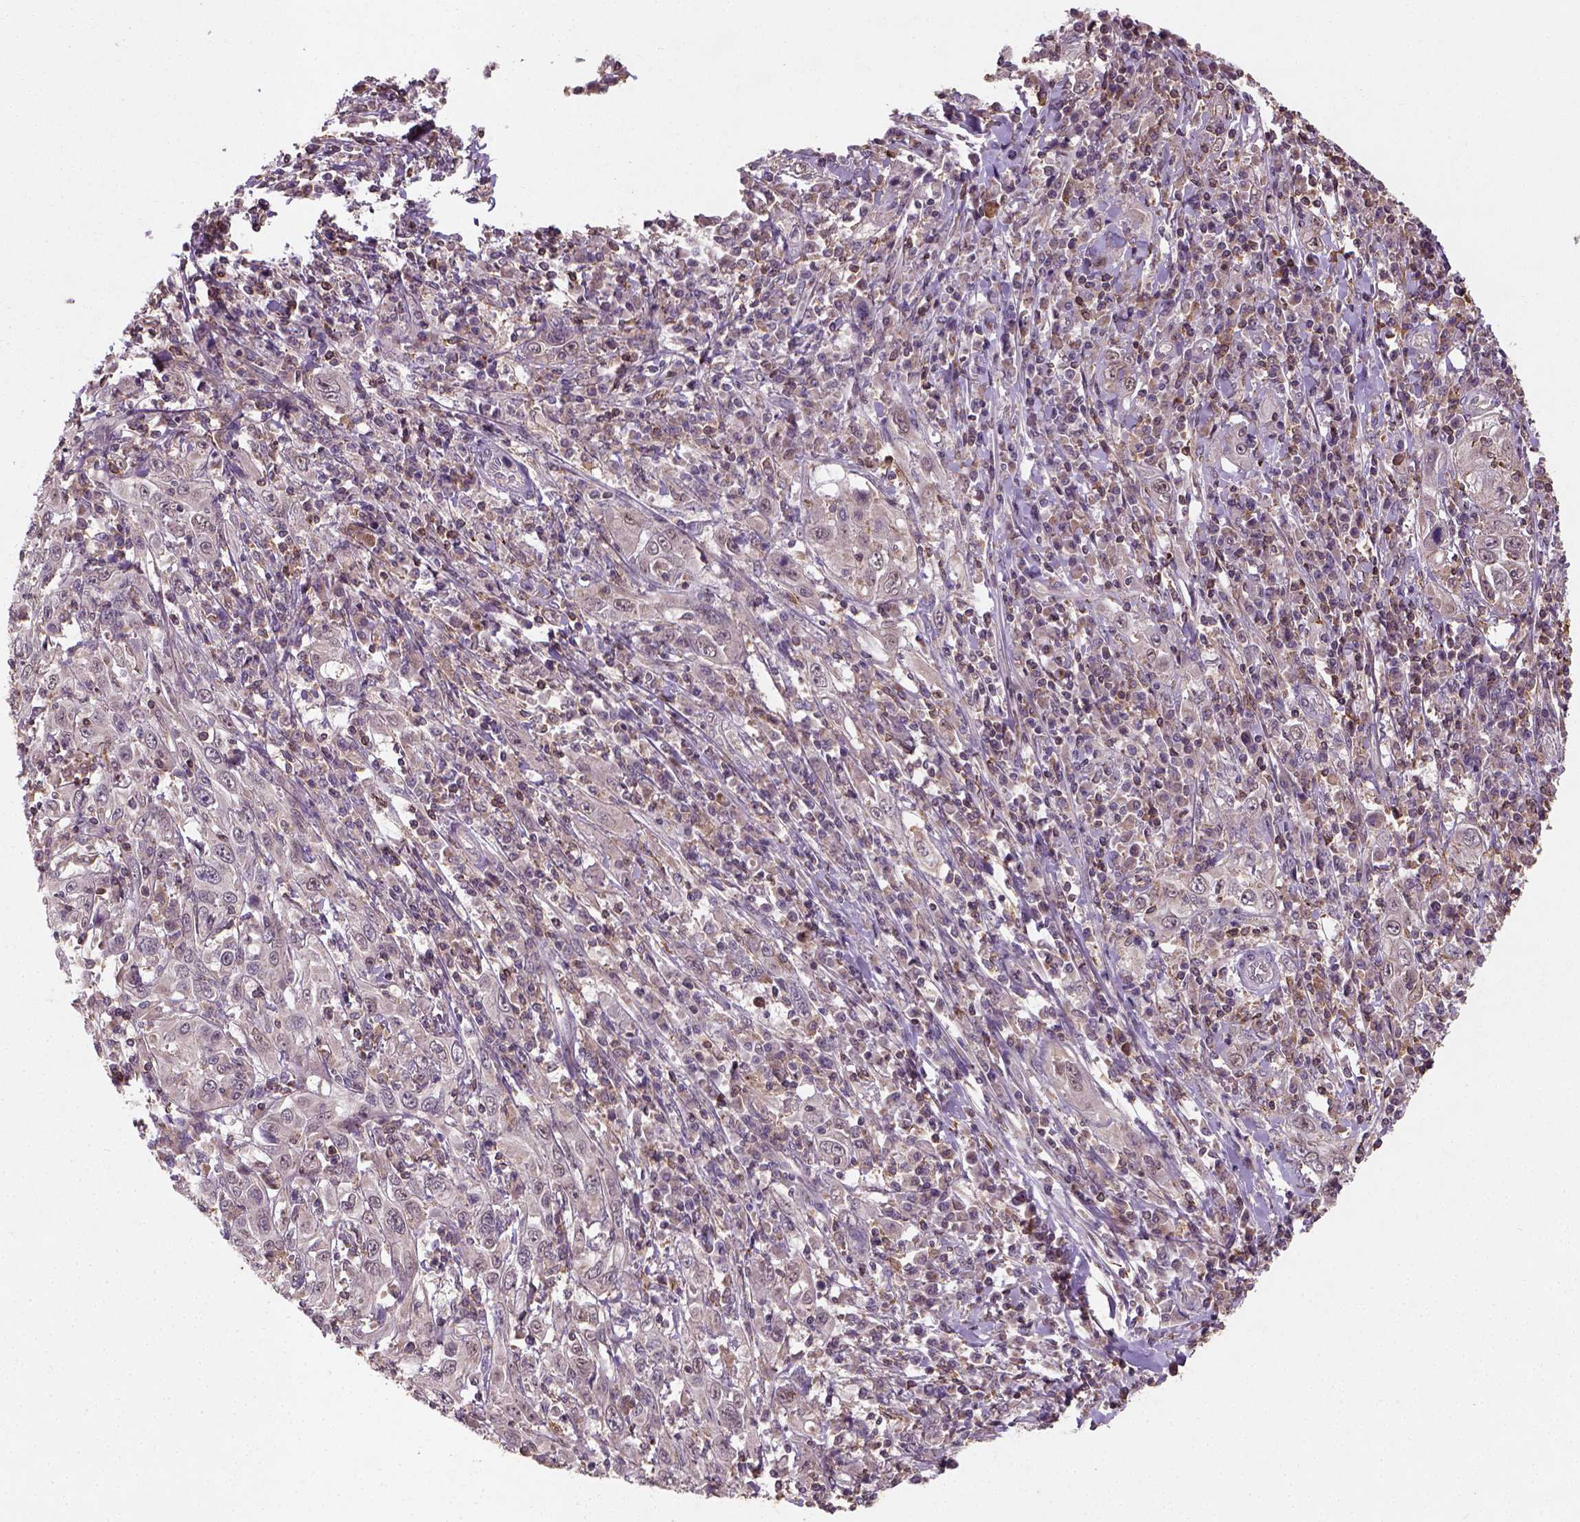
{"staining": {"intensity": "moderate", "quantity": "<25%", "location": "cytoplasmic/membranous"}, "tissue": "cervical cancer", "cell_type": "Tumor cells", "image_type": "cancer", "snomed": [{"axis": "morphology", "description": "Squamous cell carcinoma, NOS"}, {"axis": "topography", "description": "Cervix"}], "caption": "Moderate cytoplasmic/membranous expression is present in about <25% of tumor cells in squamous cell carcinoma (cervical).", "gene": "CAMKK1", "patient": {"sex": "female", "age": 46}}